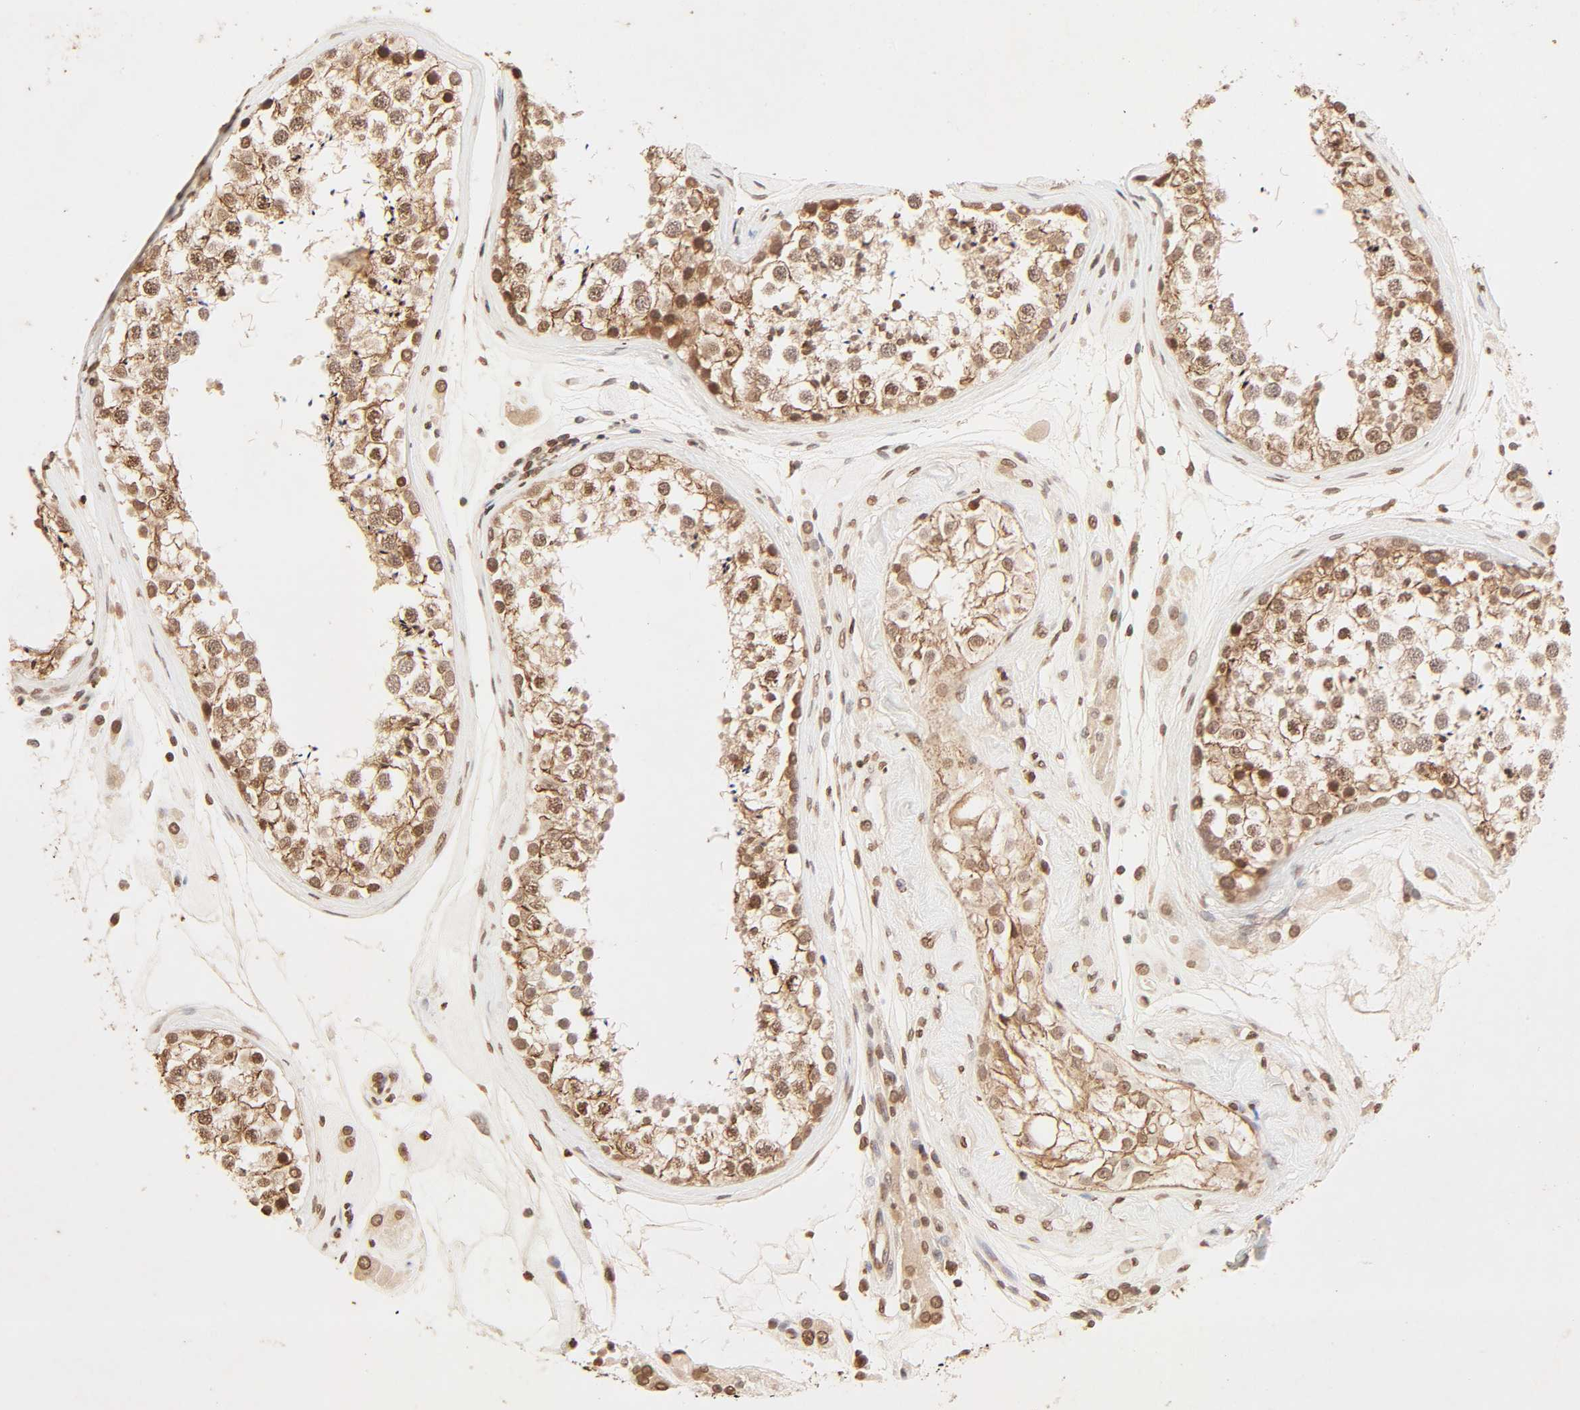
{"staining": {"intensity": "moderate", "quantity": ">75%", "location": "cytoplasmic/membranous,nuclear"}, "tissue": "testis", "cell_type": "Cells in seminiferous ducts", "image_type": "normal", "snomed": [{"axis": "morphology", "description": "Normal tissue, NOS"}, {"axis": "topography", "description": "Testis"}], "caption": "The photomicrograph exhibits a brown stain indicating the presence of a protein in the cytoplasmic/membranous,nuclear of cells in seminiferous ducts in testis.", "gene": "TBL1X", "patient": {"sex": "male", "age": 46}}